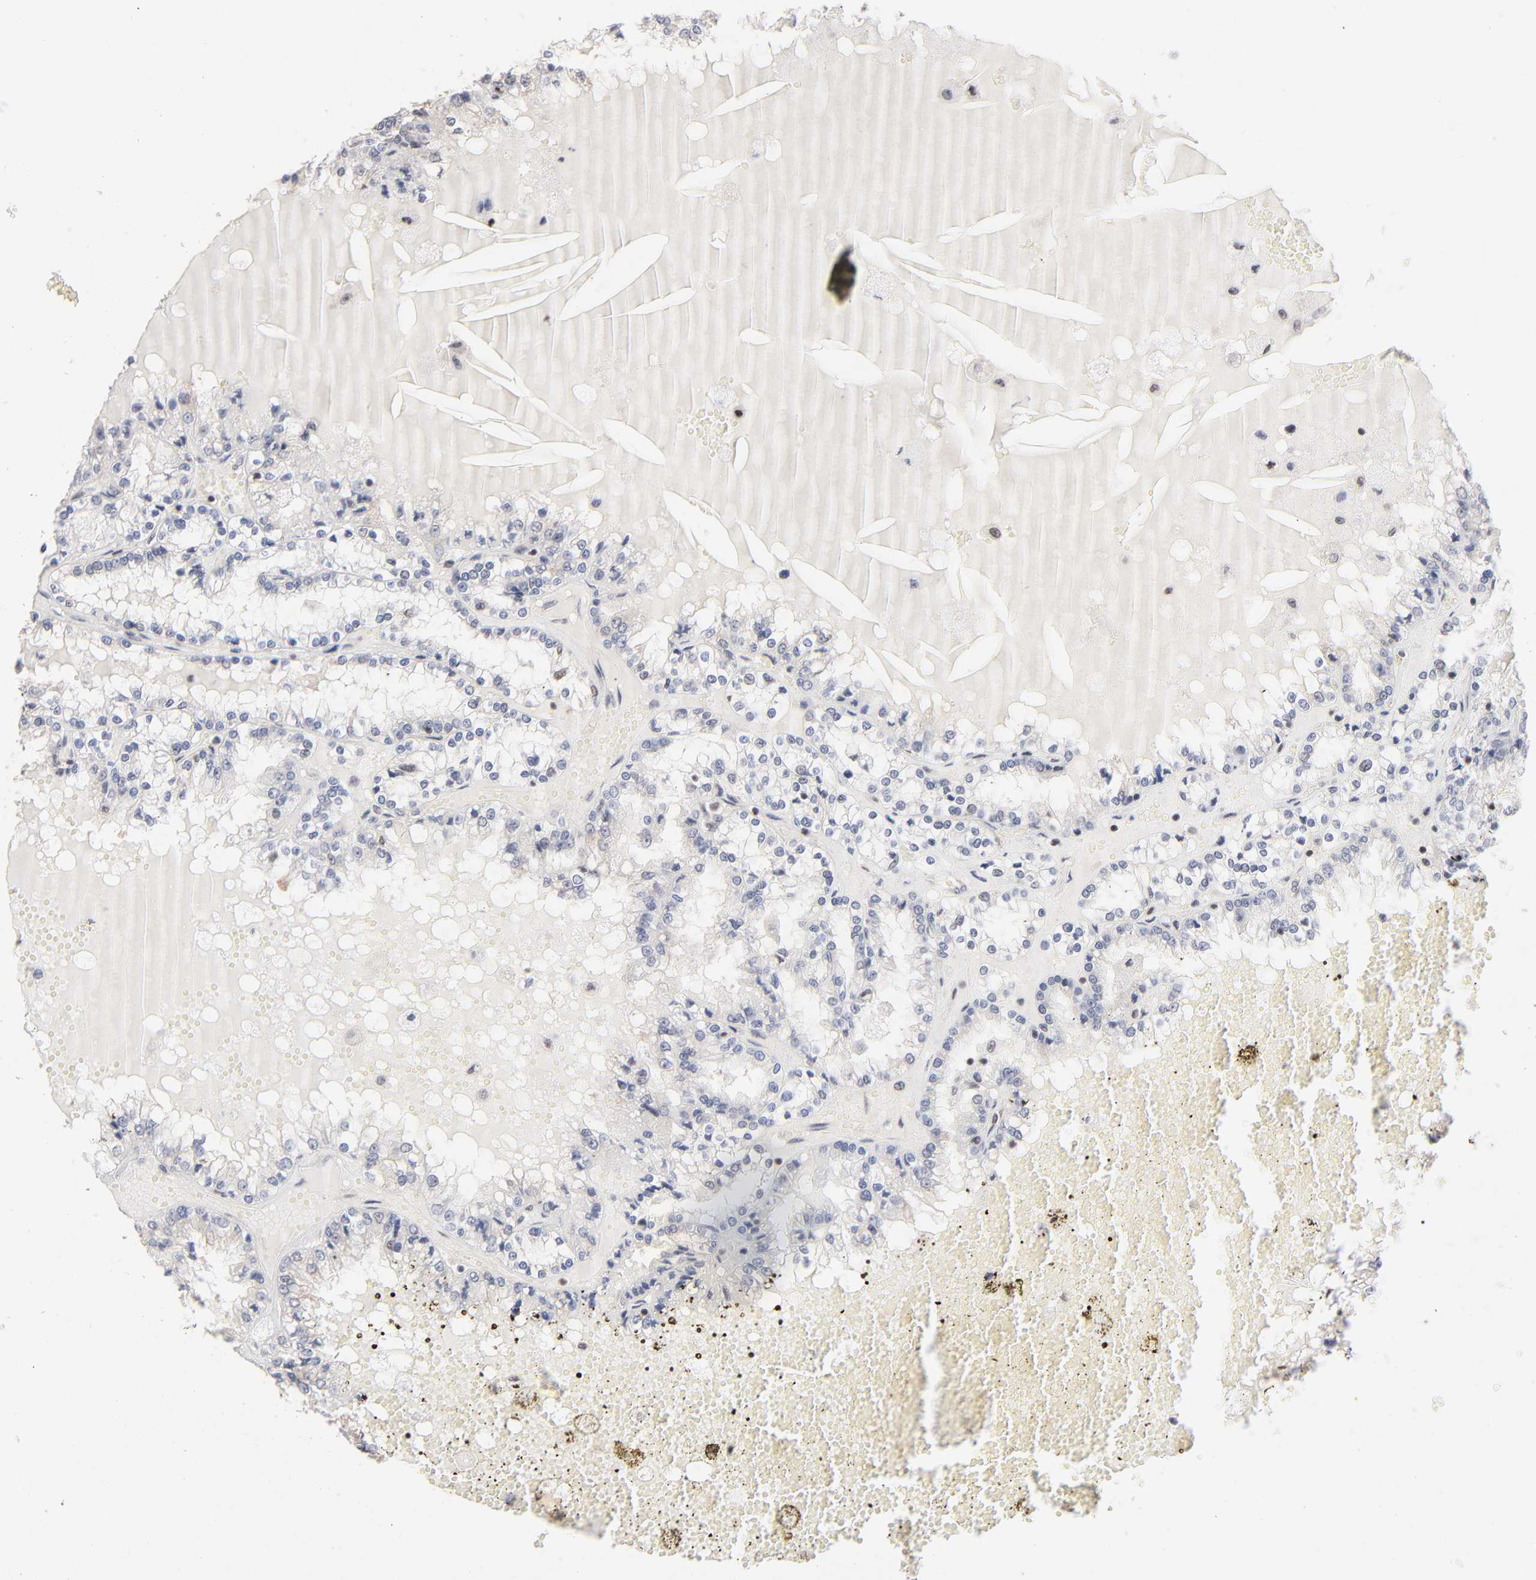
{"staining": {"intensity": "negative", "quantity": "none", "location": "none"}, "tissue": "renal cancer", "cell_type": "Tumor cells", "image_type": "cancer", "snomed": [{"axis": "morphology", "description": "Adenocarcinoma, NOS"}, {"axis": "topography", "description": "Kidney"}], "caption": "High magnification brightfield microscopy of renal adenocarcinoma stained with DAB (brown) and counterstained with hematoxylin (blue): tumor cells show no significant expression. (DAB immunohistochemistry with hematoxylin counter stain).", "gene": "MAX", "patient": {"sex": "female", "age": 56}}